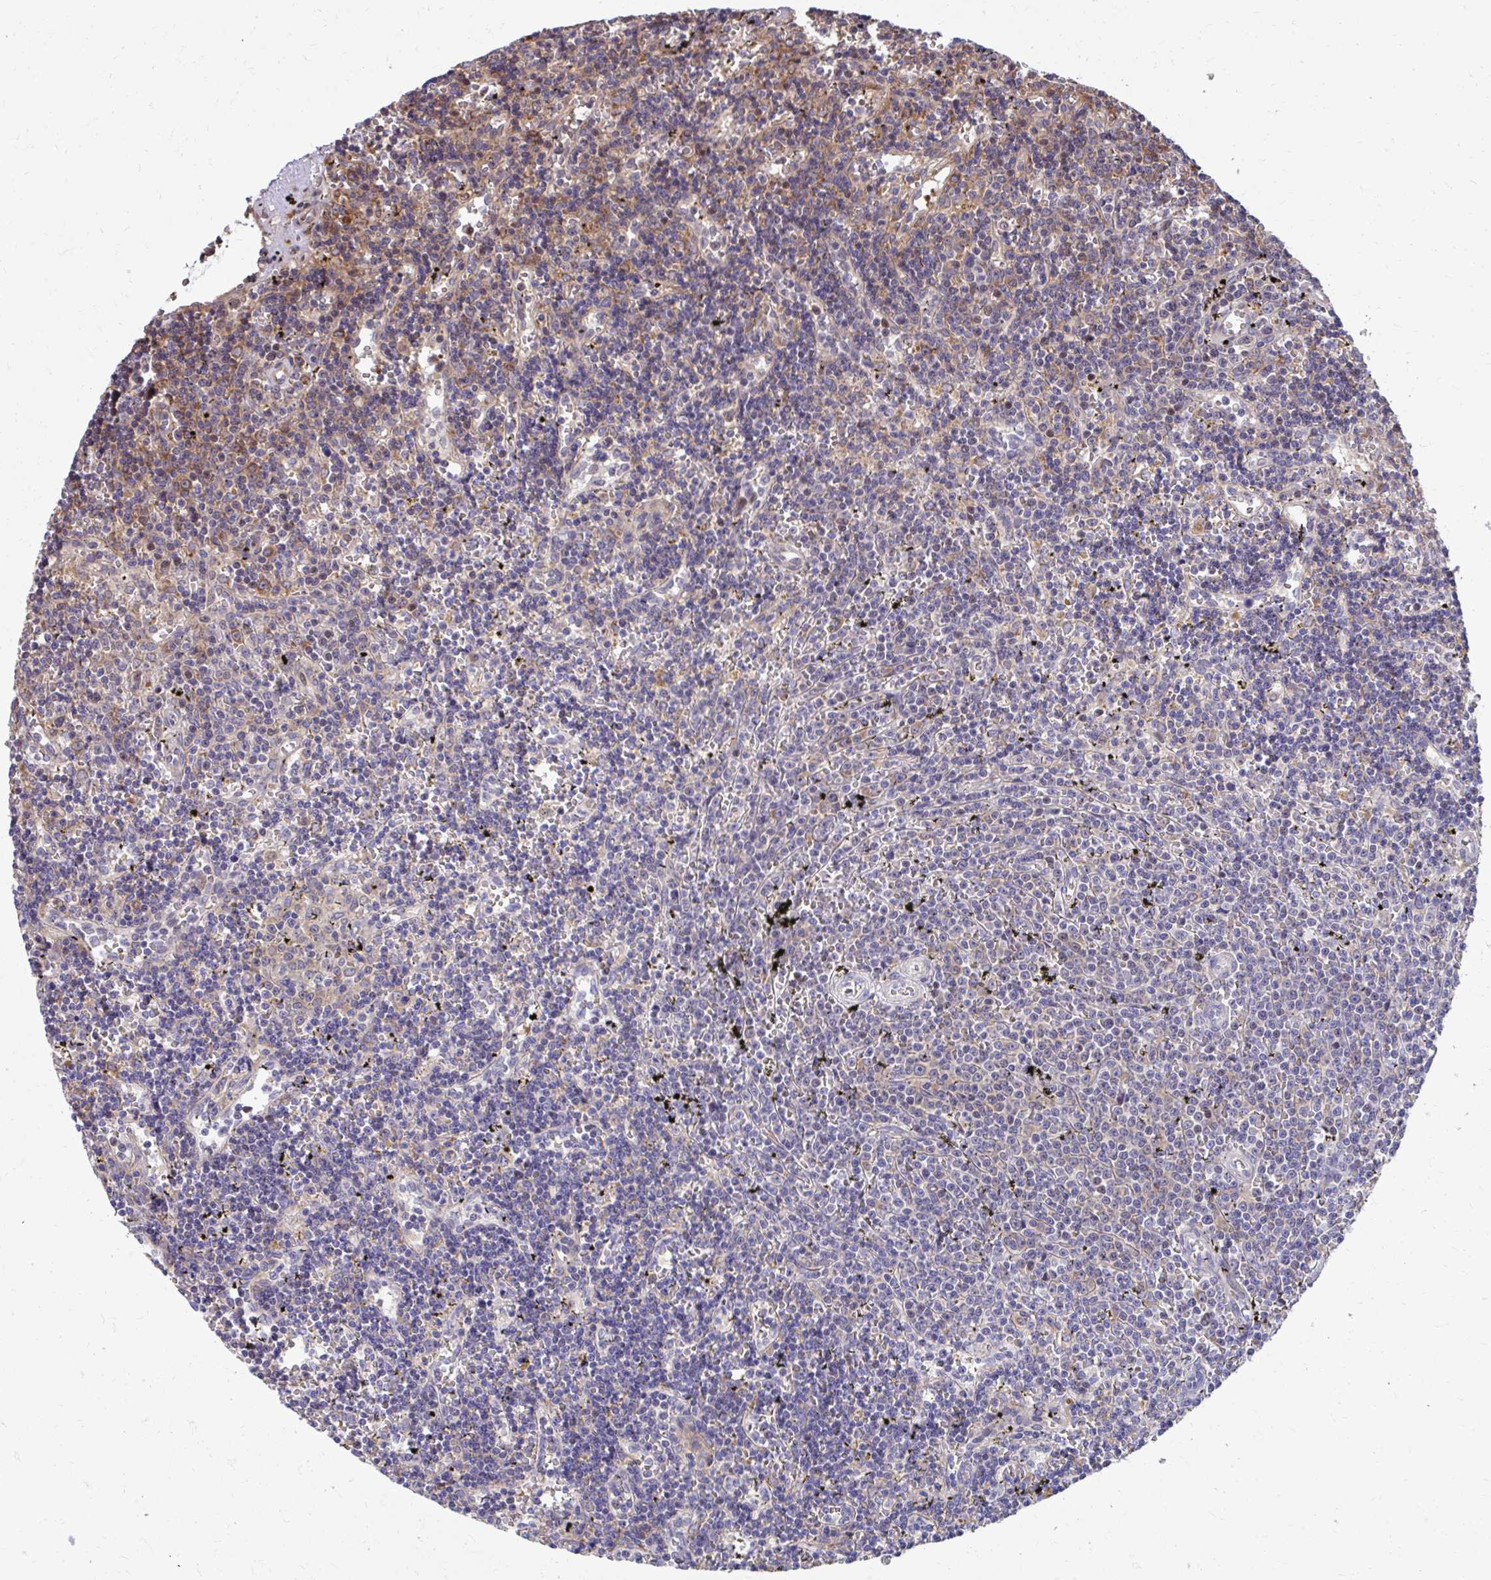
{"staining": {"intensity": "negative", "quantity": "none", "location": "none"}, "tissue": "lymphoma", "cell_type": "Tumor cells", "image_type": "cancer", "snomed": [{"axis": "morphology", "description": "Malignant lymphoma, non-Hodgkin's type, Low grade"}, {"axis": "topography", "description": "Spleen"}], "caption": "Tumor cells are negative for protein expression in human lymphoma.", "gene": "ZNF778", "patient": {"sex": "male", "age": 60}}